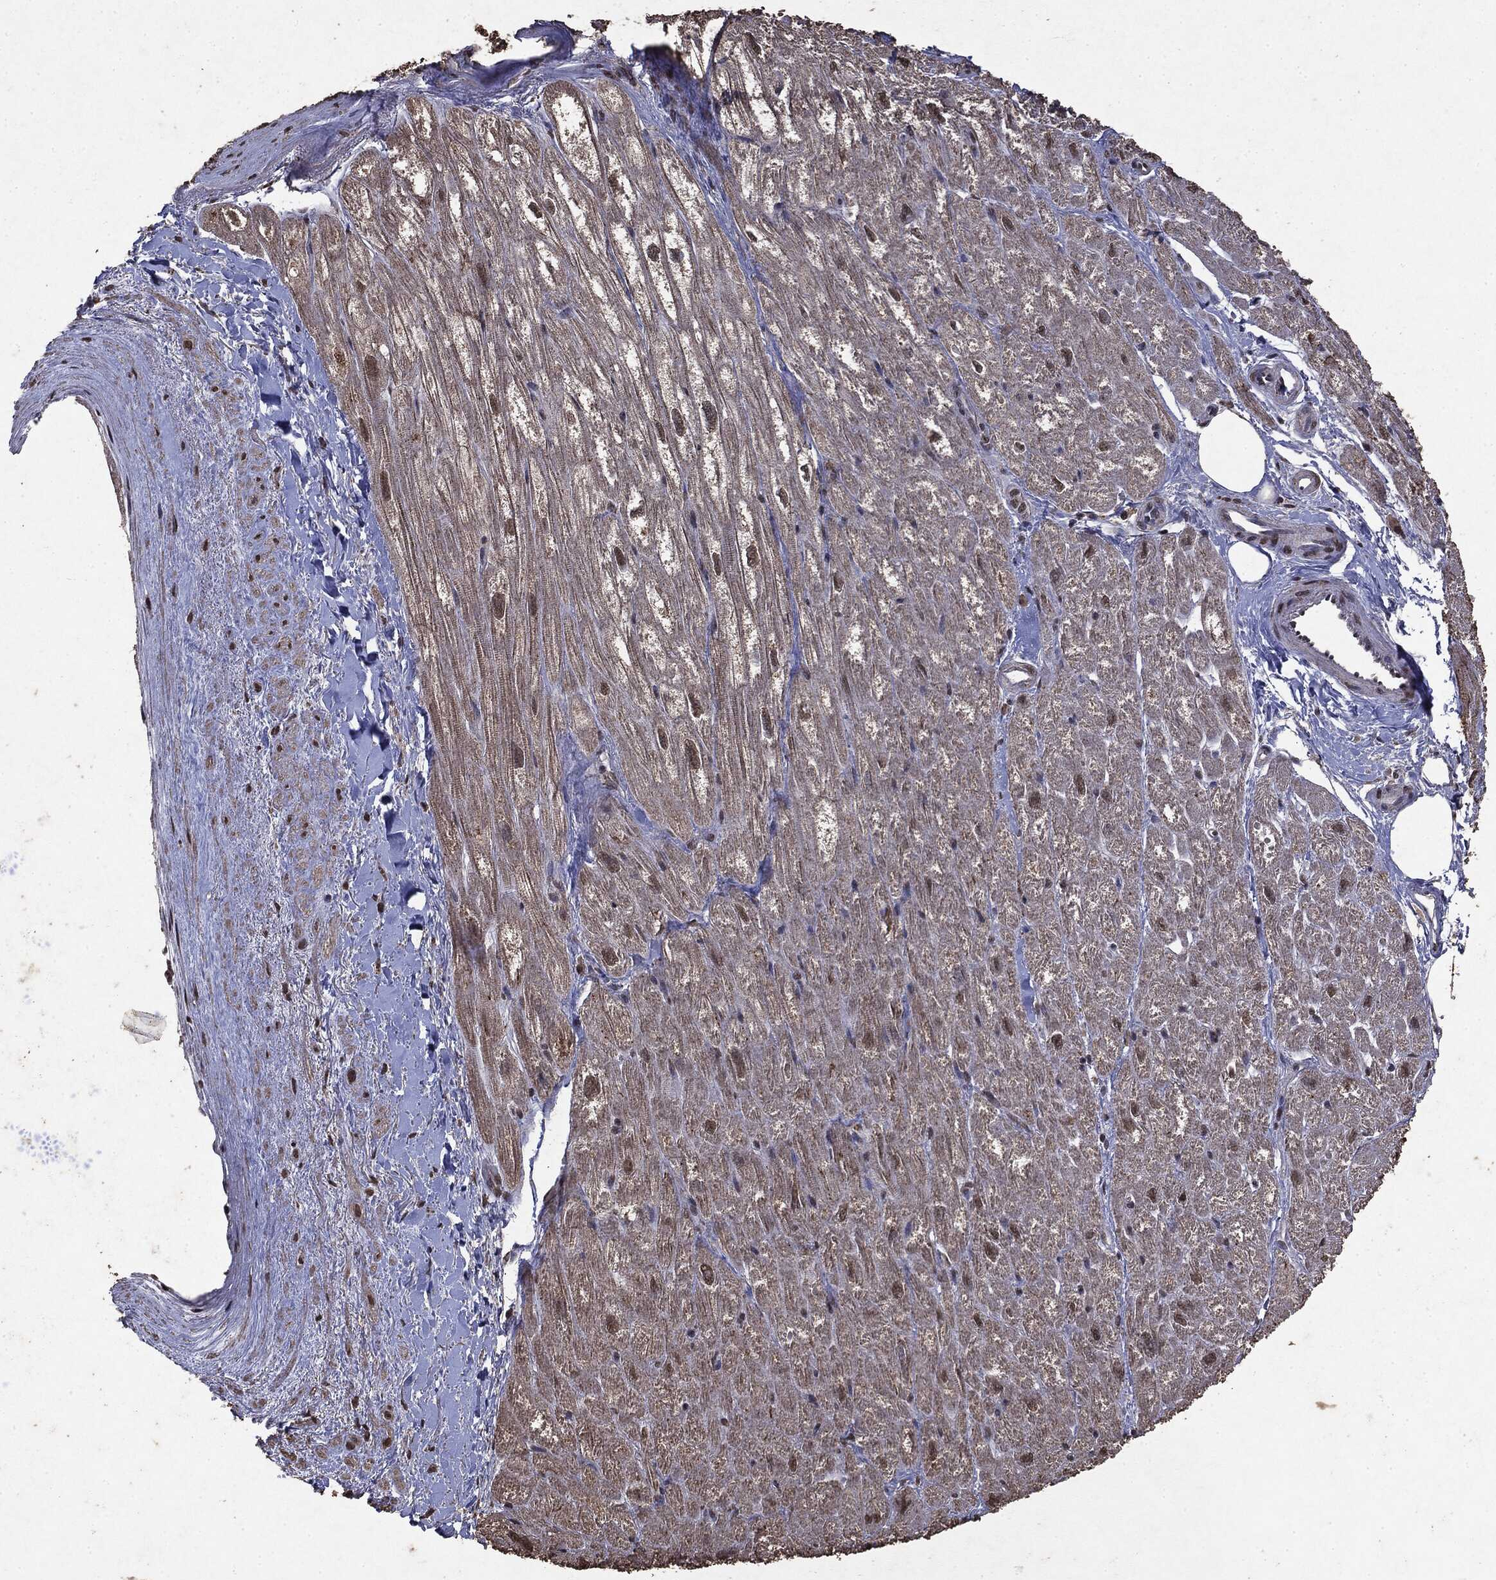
{"staining": {"intensity": "weak", "quantity": "<25%", "location": "cytoplasmic/membranous"}, "tissue": "heart muscle", "cell_type": "Cardiomyocytes", "image_type": "normal", "snomed": [{"axis": "morphology", "description": "Normal tissue, NOS"}, {"axis": "topography", "description": "Heart"}], "caption": "Cardiomyocytes show no significant protein staining in unremarkable heart muscle. (DAB (3,3'-diaminobenzidine) IHC, high magnification).", "gene": "RAD18", "patient": {"sex": "male", "age": 62}}